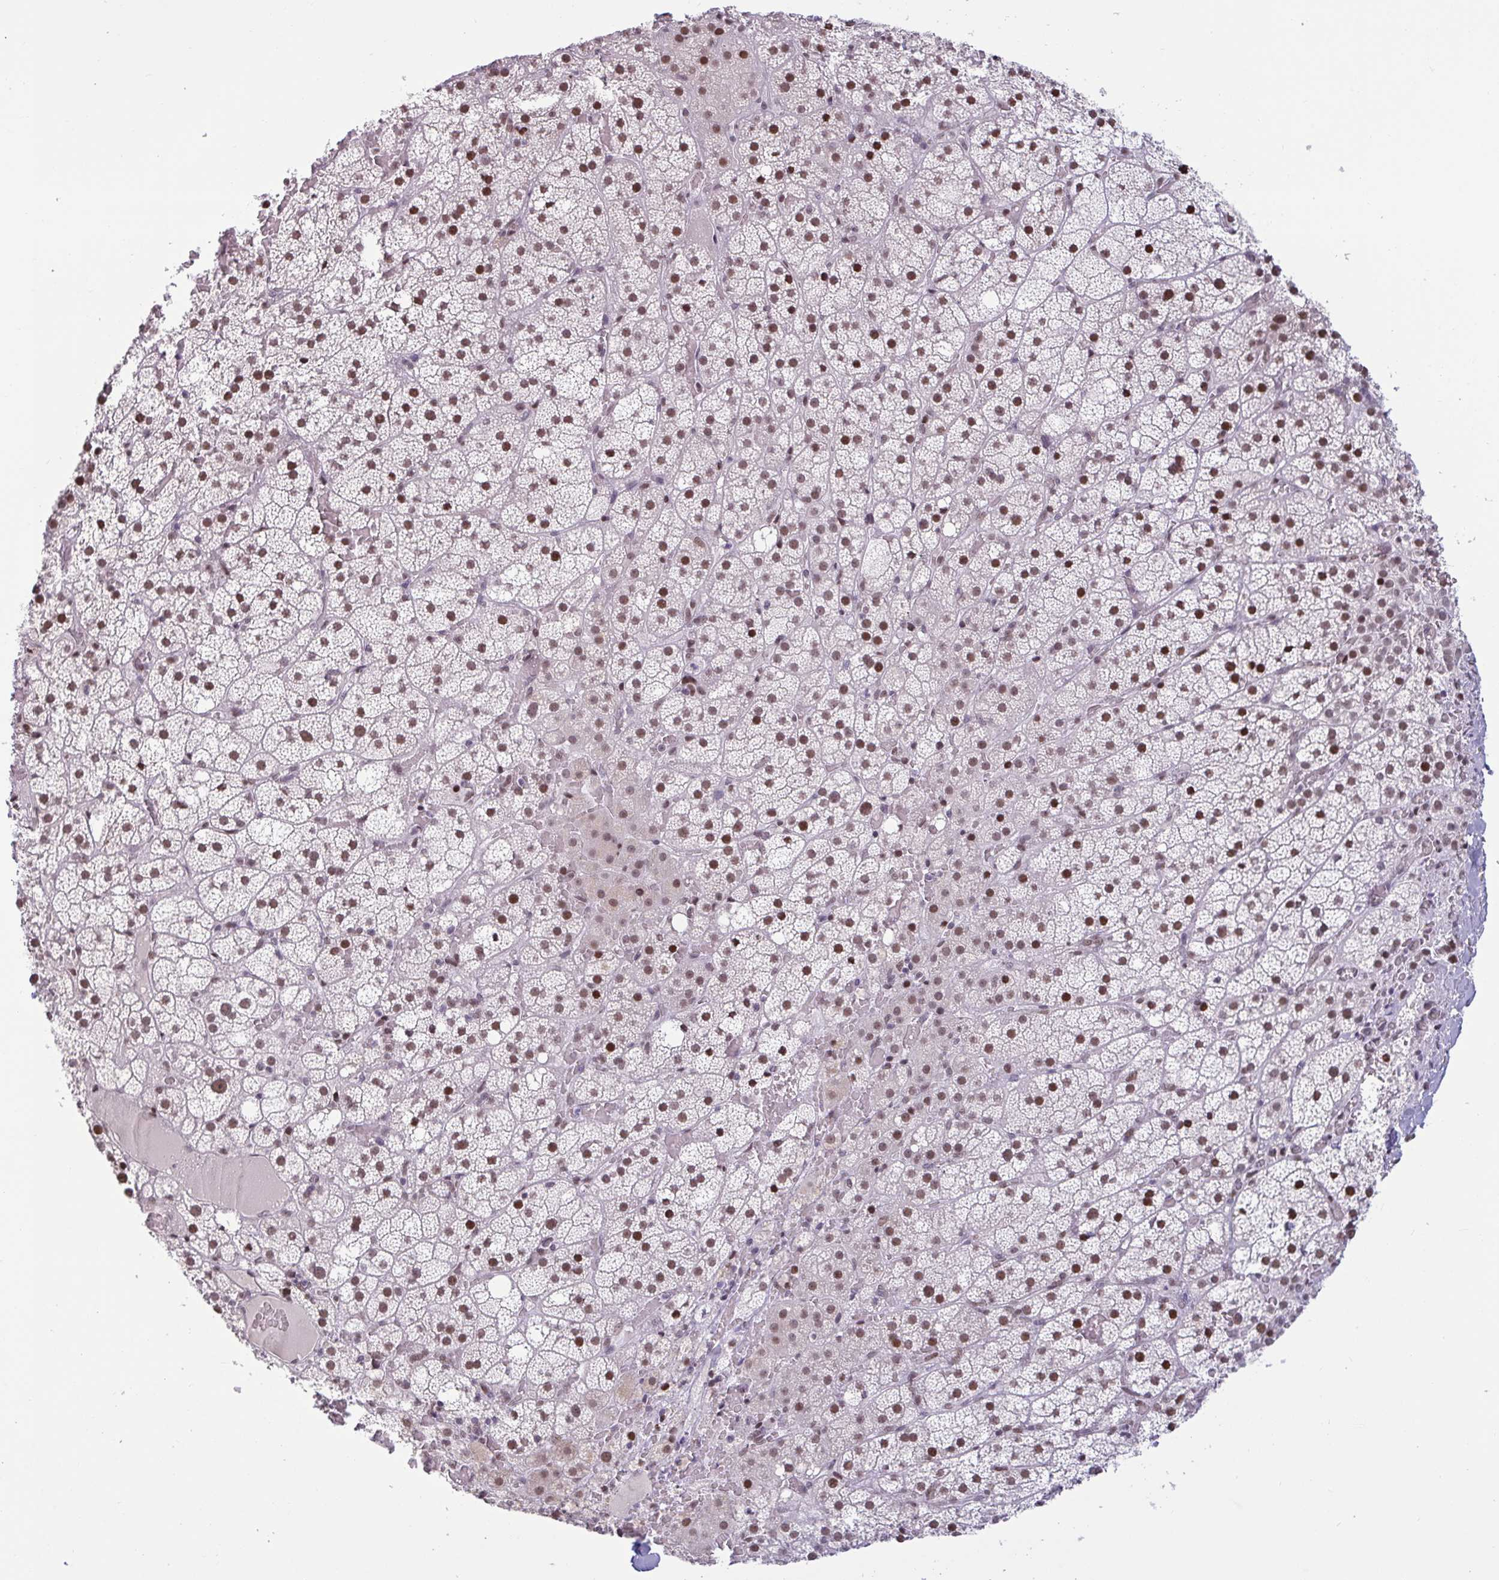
{"staining": {"intensity": "moderate", "quantity": ">75%", "location": "nuclear"}, "tissue": "adrenal gland", "cell_type": "Glandular cells", "image_type": "normal", "snomed": [{"axis": "morphology", "description": "Normal tissue, NOS"}, {"axis": "topography", "description": "Adrenal gland"}], "caption": "Protein staining by immunohistochemistry shows moderate nuclear positivity in about >75% of glandular cells in benign adrenal gland. (DAB IHC with brightfield microscopy, high magnification).", "gene": "CBFA2T2", "patient": {"sex": "male", "age": 53}}